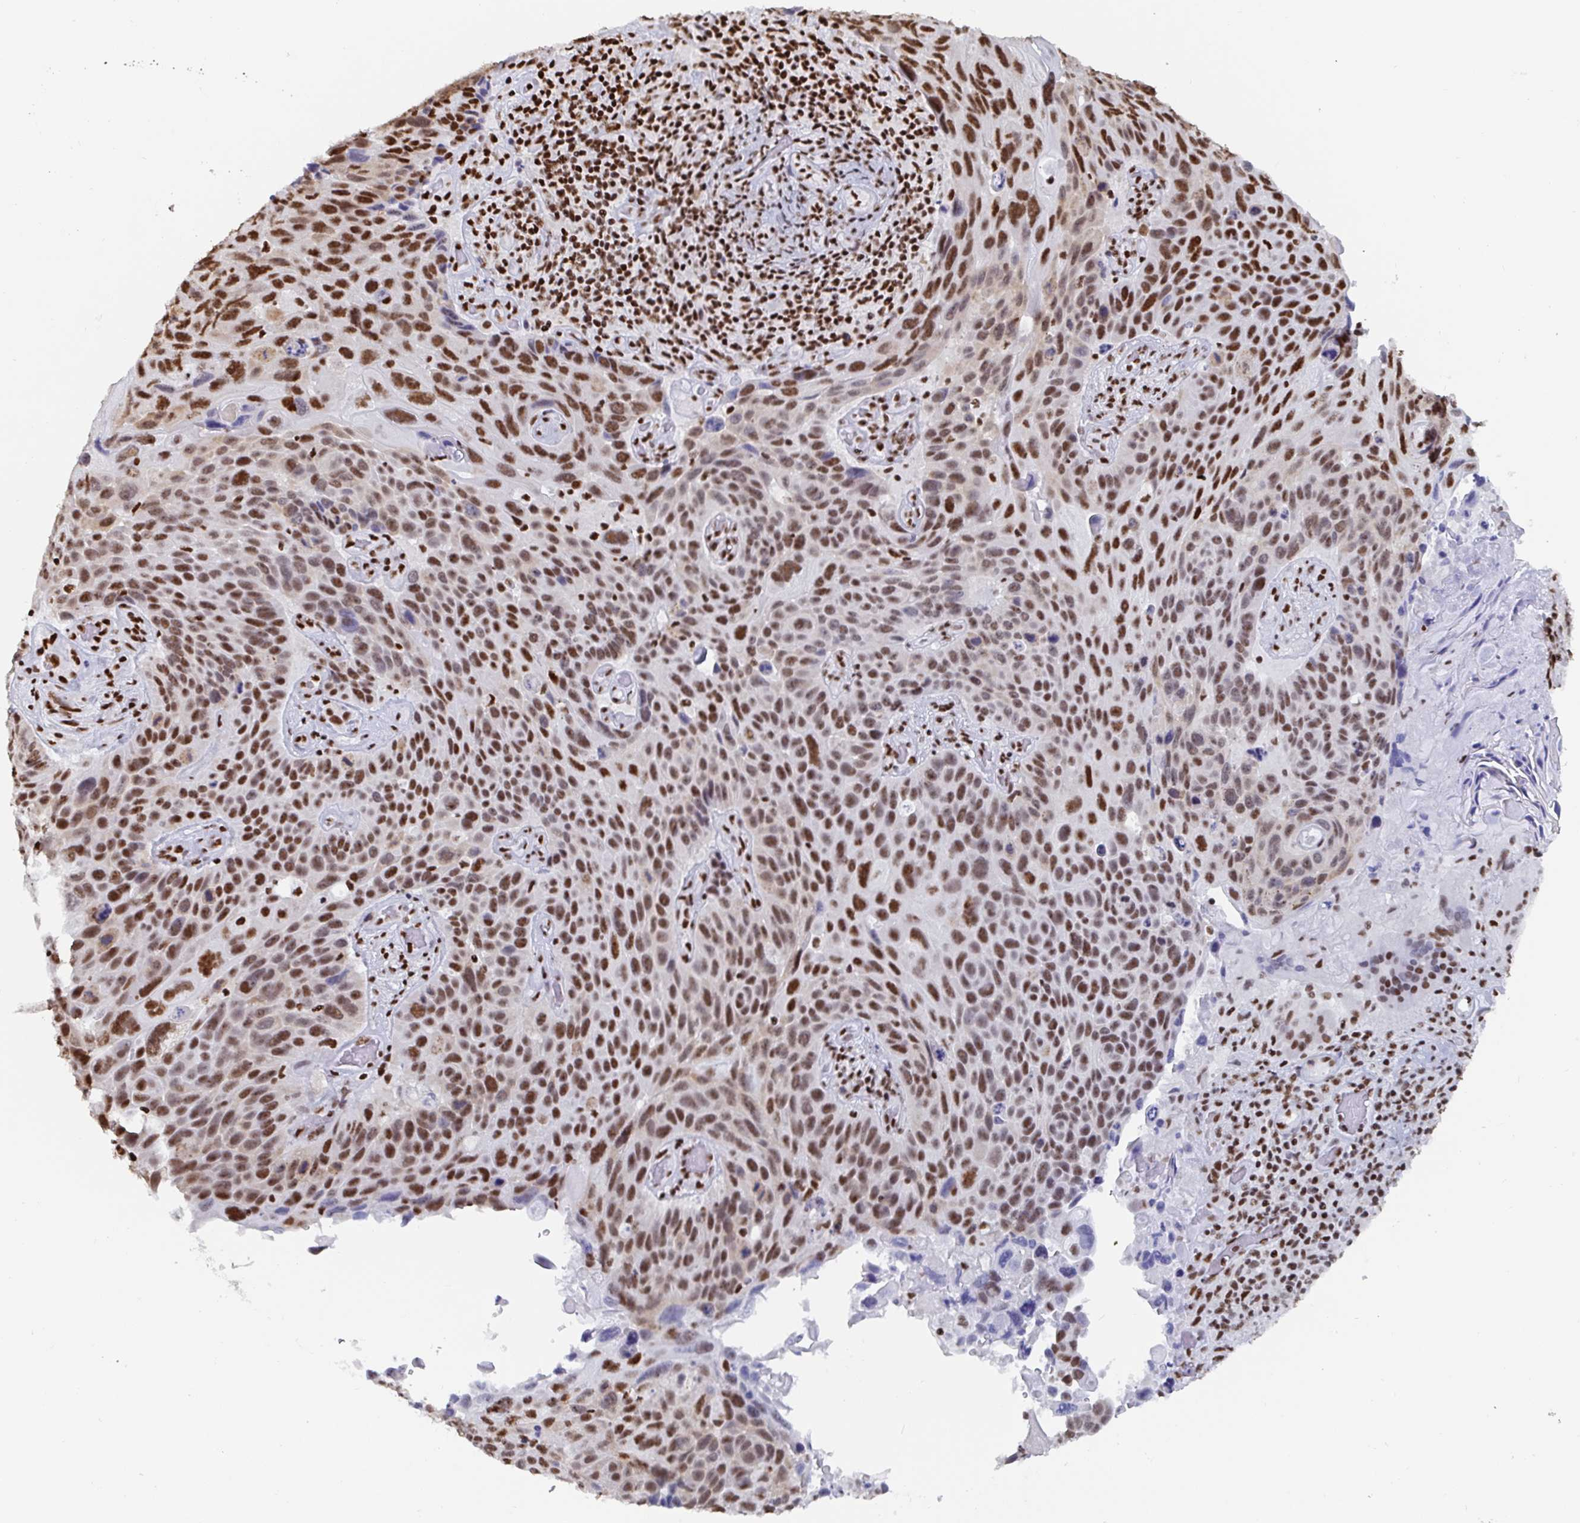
{"staining": {"intensity": "moderate", "quantity": ">75%", "location": "nuclear"}, "tissue": "lung cancer", "cell_type": "Tumor cells", "image_type": "cancer", "snomed": [{"axis": "morphology", "description": "Squamous cell carcinoma, NOS"}, {"axis": "topography", "description": "Lung"}], "caption": "Lung cancer (squamous cell carcinoma) stained with DAB (3,3'-diaminobenzidine) IHC demonstrates medium levels of moderate nuclear expression in approximately >75% of tumor cells.", "gene": "EWSR1", "patient": {"sex": "male", "age": 68}}